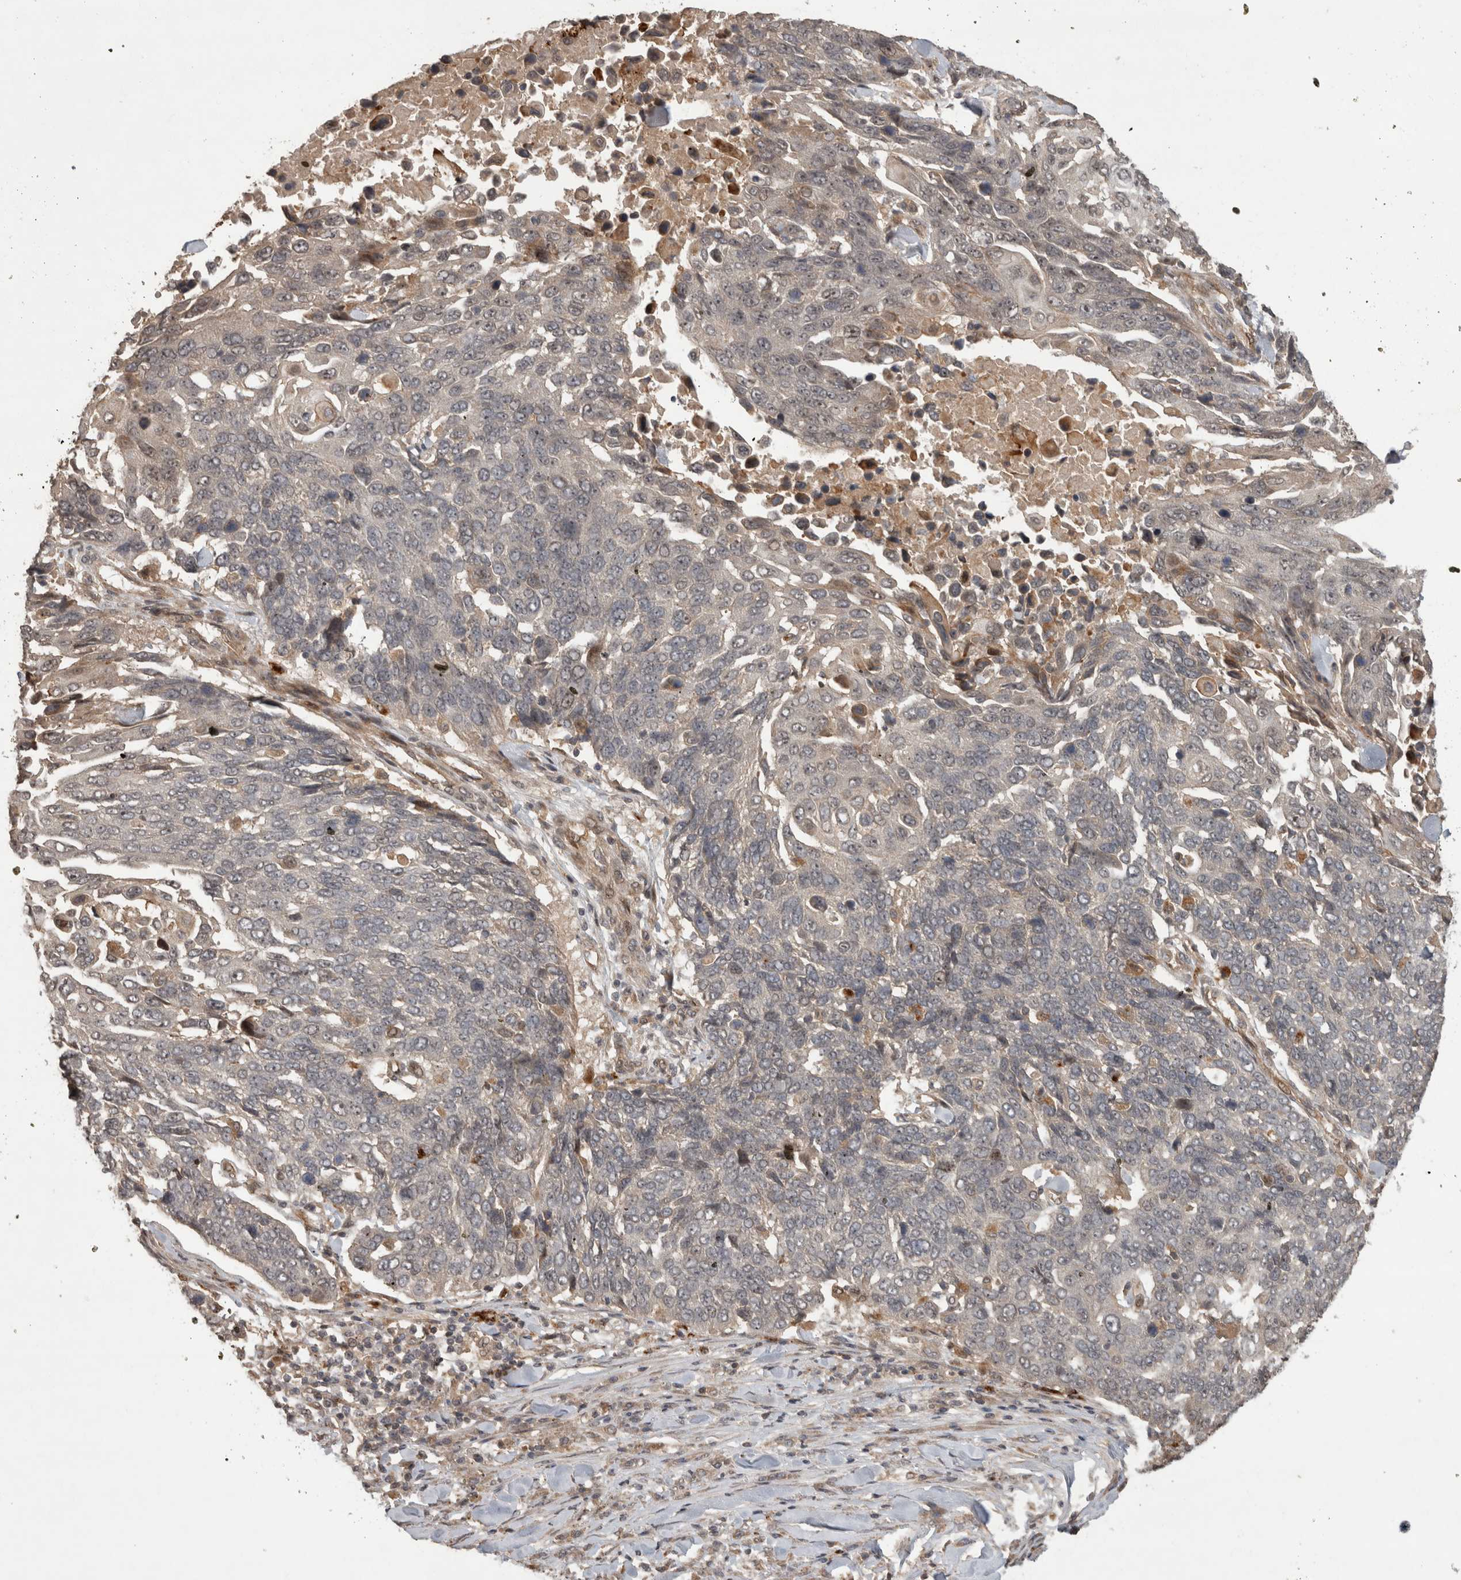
{"staining": {"intensity": "negative", "quantity": "none", "location": "none"}, "tissue": "lung cancer", "cell_type": "Tumor cells", "image_type": "cancer", "snomed": [{"axis": "morphology", "description": "Squamous cell carcinoma, NOS"}, {"axis": "topography", "description": "Lung"}], "caption": "Squamous cell carcinoma (lung) was stained to show a protein in brown. There is no significant expression in tumor cells. The staining is performed using DAB (3,3'-diaminobenzidine) brown chromogen with nuclei counter-stained in using hematoxylin.", "gene": "PITPNC1", "patient": {"sex": "male", "age": 66}}